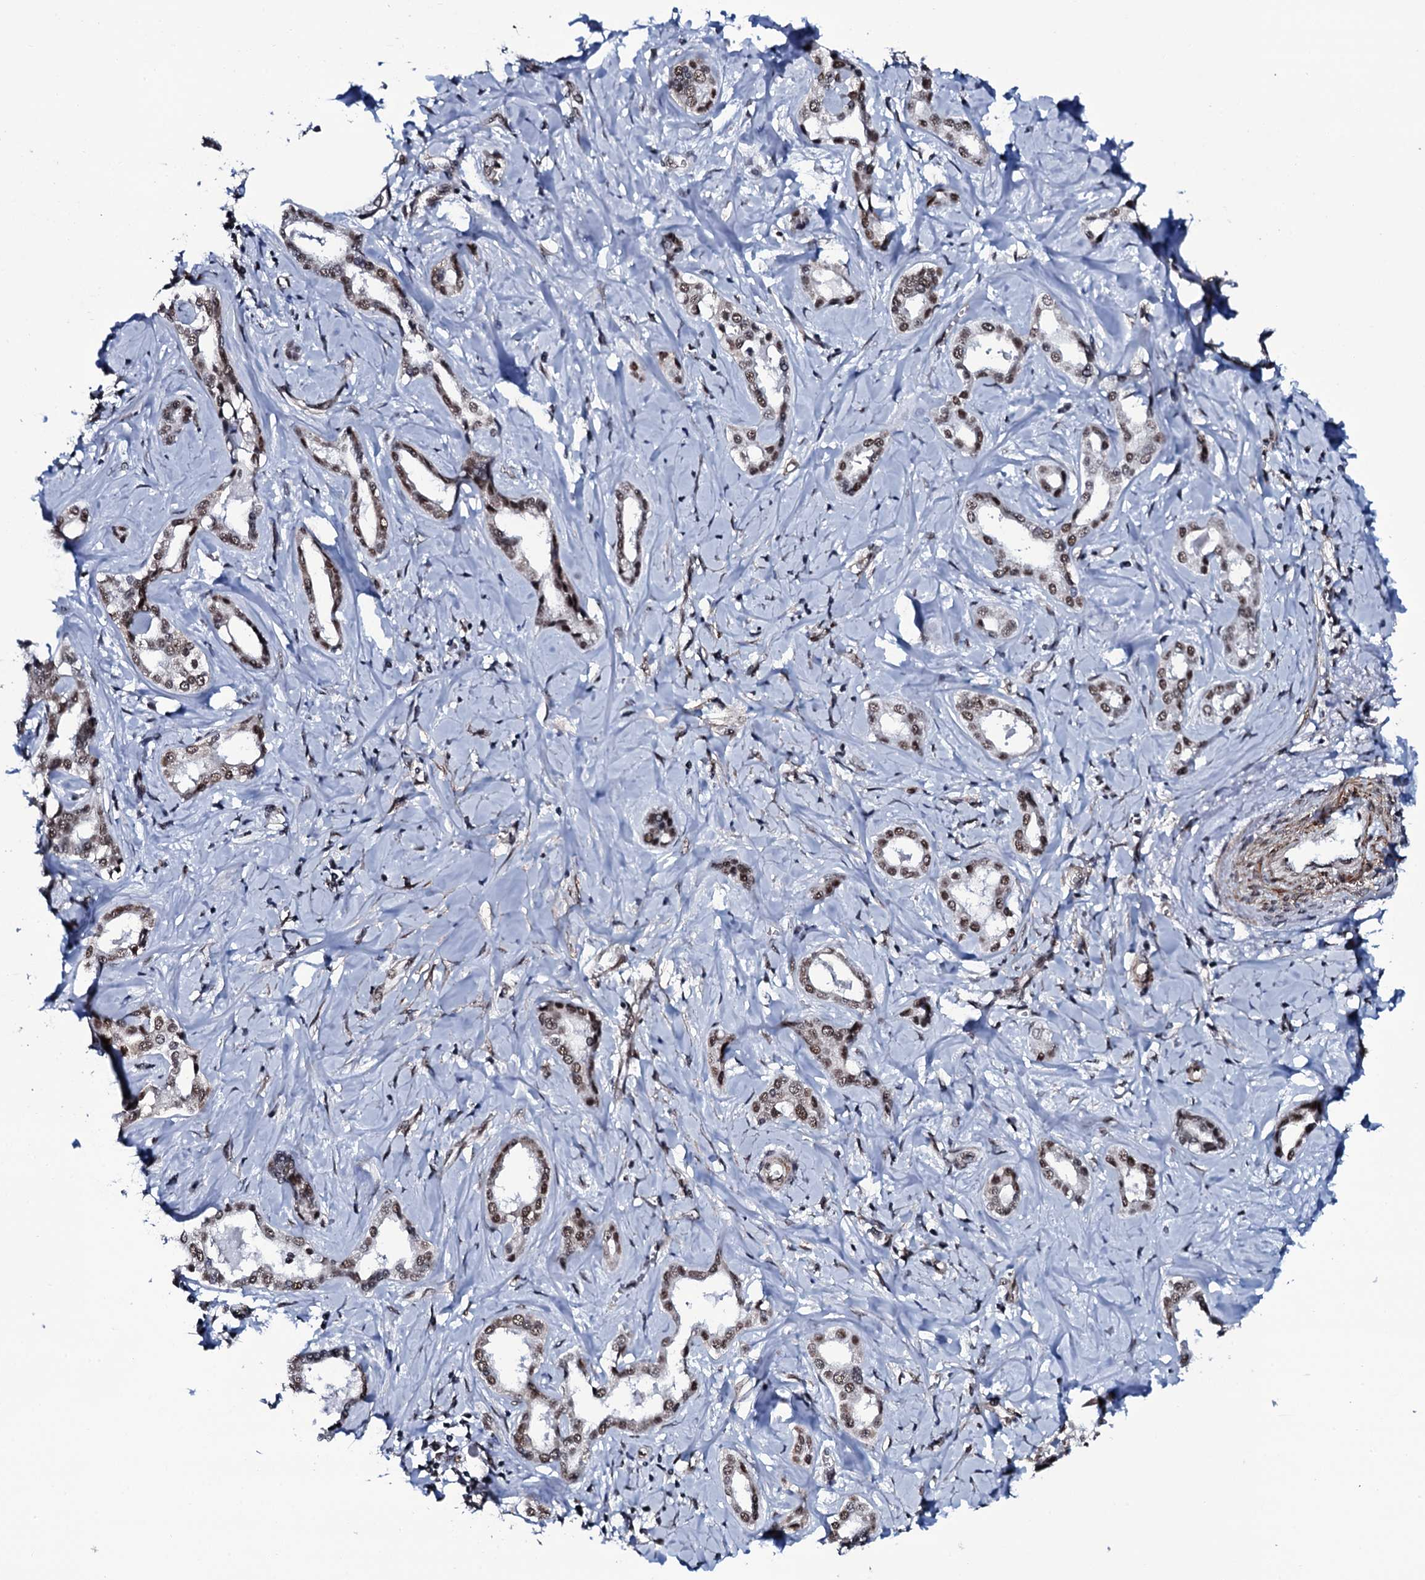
{"staining": {"intensity": "moderate", "quantity": ">75%", "location": "nuclear"}, "tissue": "liver cancer", "cell_type": "Tumor cells", "image_type": "cancer", "snomed": [{"axis": "morphology", "description": "Cholangiocarcinoma"}, {"axis": "topography", "description": "Liver"}], "caption": "High-magnification brightfield microscopy of liver cancer (cholangiocarcinoma) stained with DAB (3,3'-diaminobenzidine) (brown) and counterstained with hematoxylin (blue). tumor cells exhibit moderate nuclear expression is present in approximately>75% of cells.", "gene": "CWC15", "patient": {"sex": "female", "age": 77}}